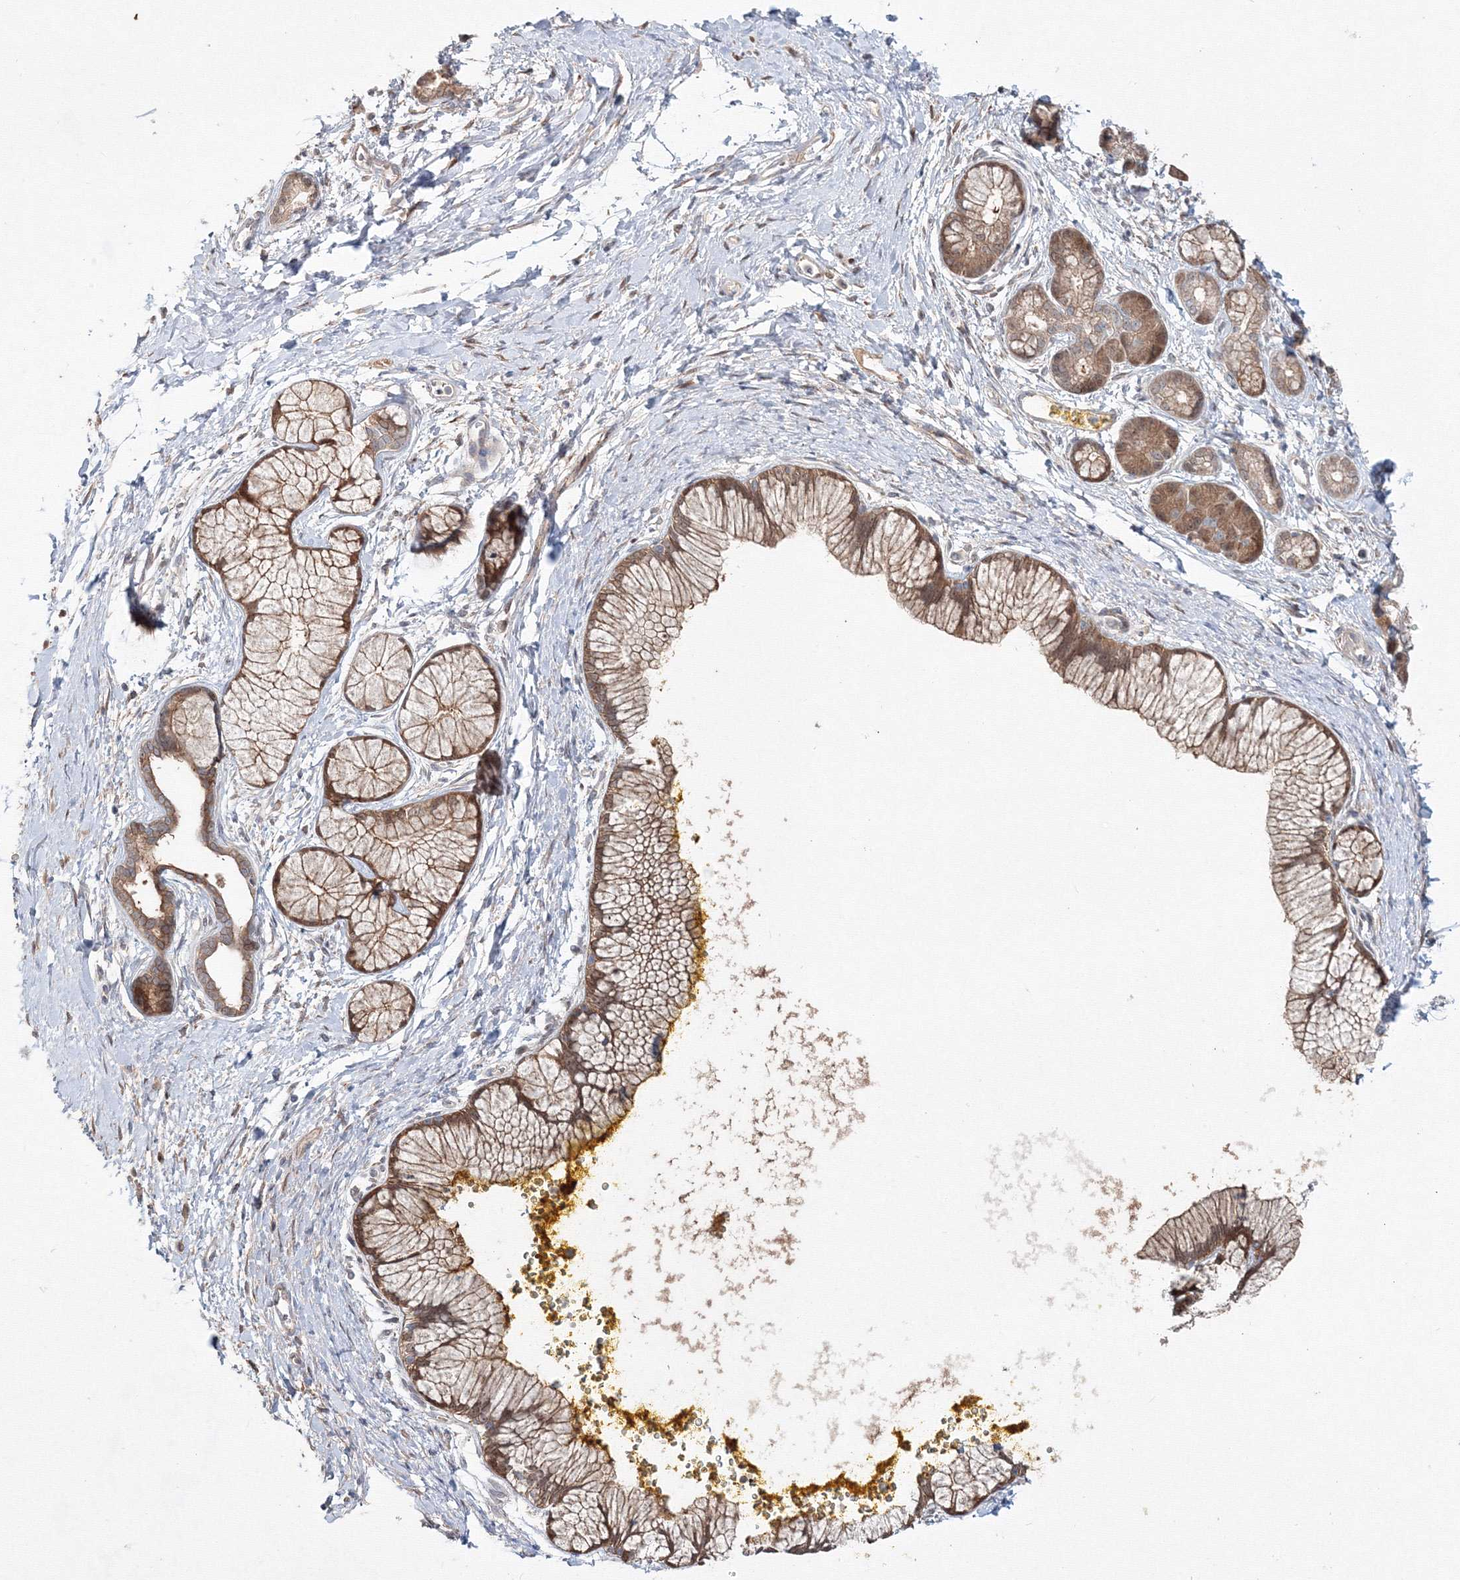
{"staining": {"intensity": "moderate", "quantity": ">75%", "location": "cytoplasmic/membranous,nuclear"}, "tissue": "pancreatic cancer", "cell_type": "Tumor cells", "image_type": "cancer", "snomed": [{"axis": "morphology", "description": "Adenocarcinoma, NOS"}, {"axis": "topography", "description": "Pancreas"}], "caption": "Immunohistochemistry histopathology image of pancreatic adenocarcinoma stained for a protein (brown), which demonstrates medium levels of moderate cytoplasmic/membranous and nuclear positivity in about >75% of tumor cells.", "gene": "MKRN2", "patient": {"sex": "male", "age": 58}}